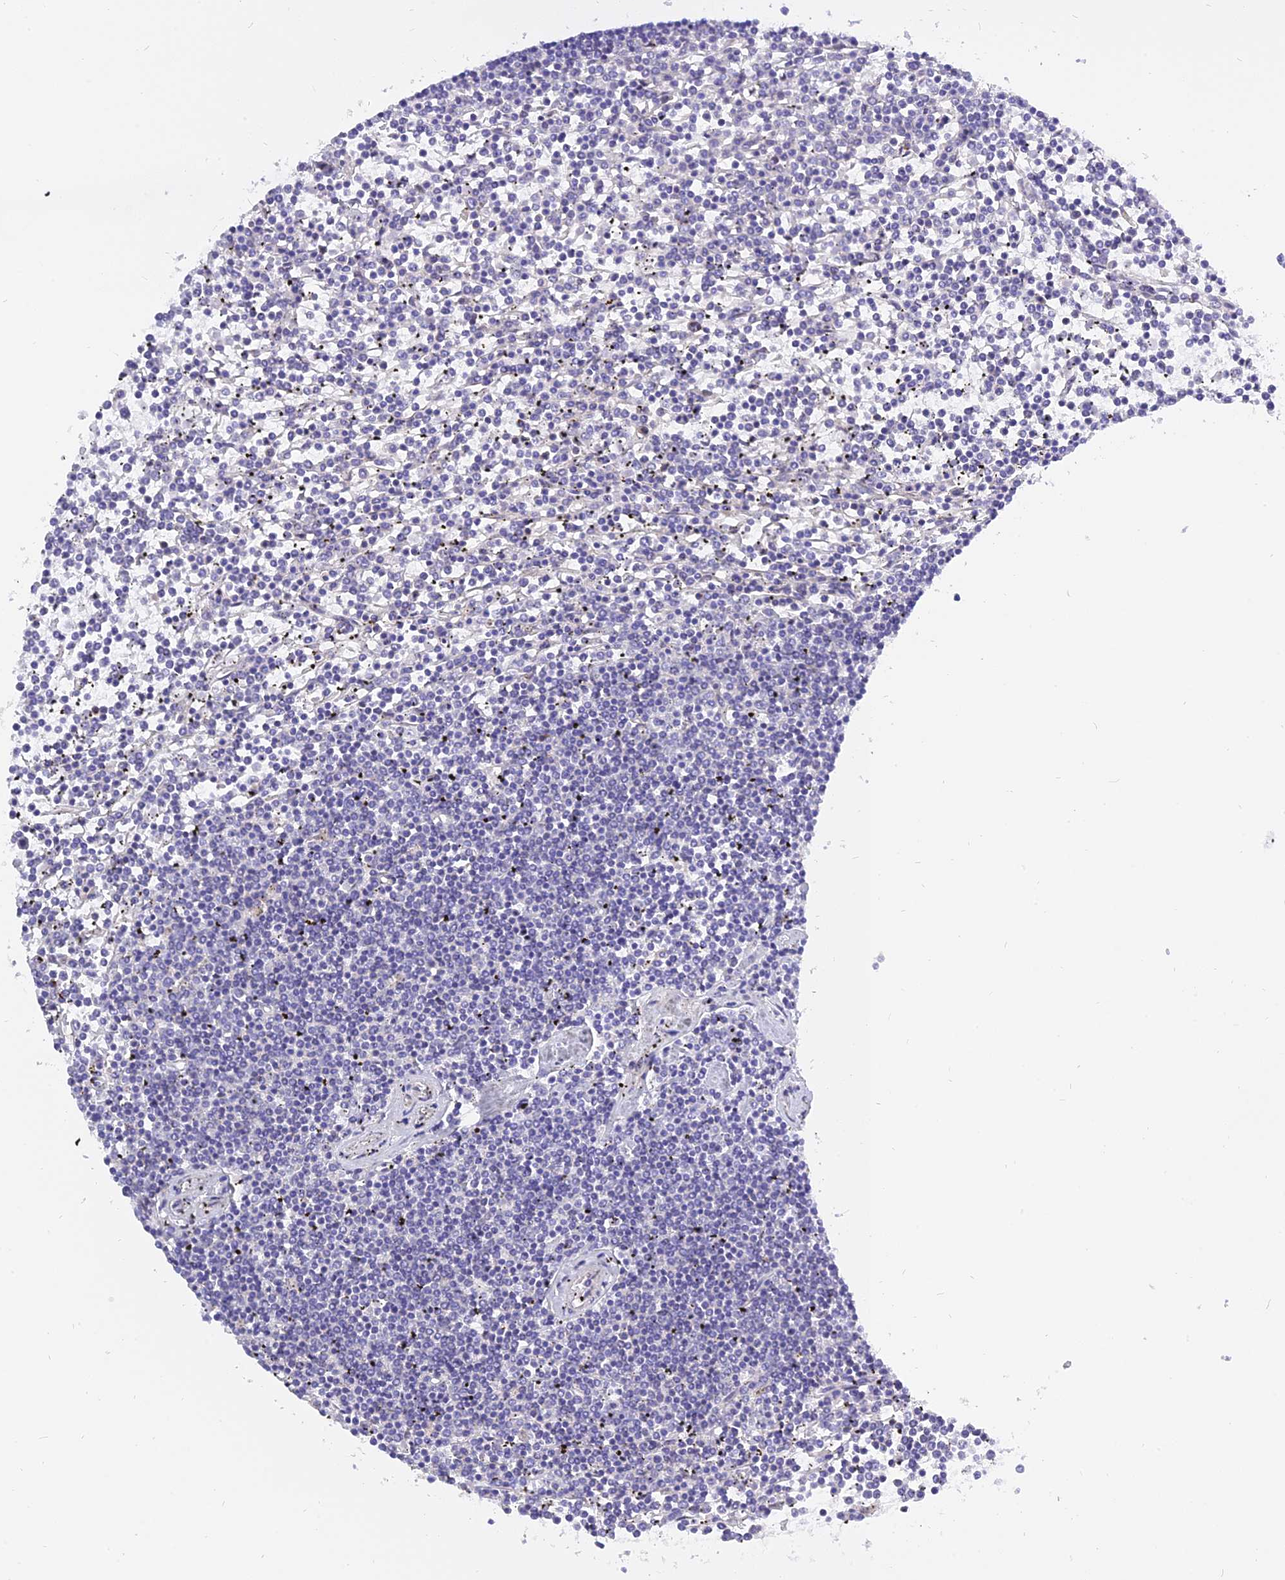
{"staining": {"intensity": "negative", "quantity": "none", "location": "none"}, "tissue": "lymphoma", "cell_type": "Tumor cells", "image_type": "cancer", "snomed": [{"axis": "morphology", "description": "Malignant lymphoma, non-Hodgkin's type, Low grade"}, {"axis": "topography", "description": "Spleen"}], "caption": "IHC image of neoplastic tissue: human malignant lymphoma, non-Hodgkin's type (low-grade) stained with DAB (3,3'-diaminobenzidine) demonstrates no significant protein expression in tumor cells.", "gene": "MBD3L1", "patient": {"sex": "female", "age": 19}}